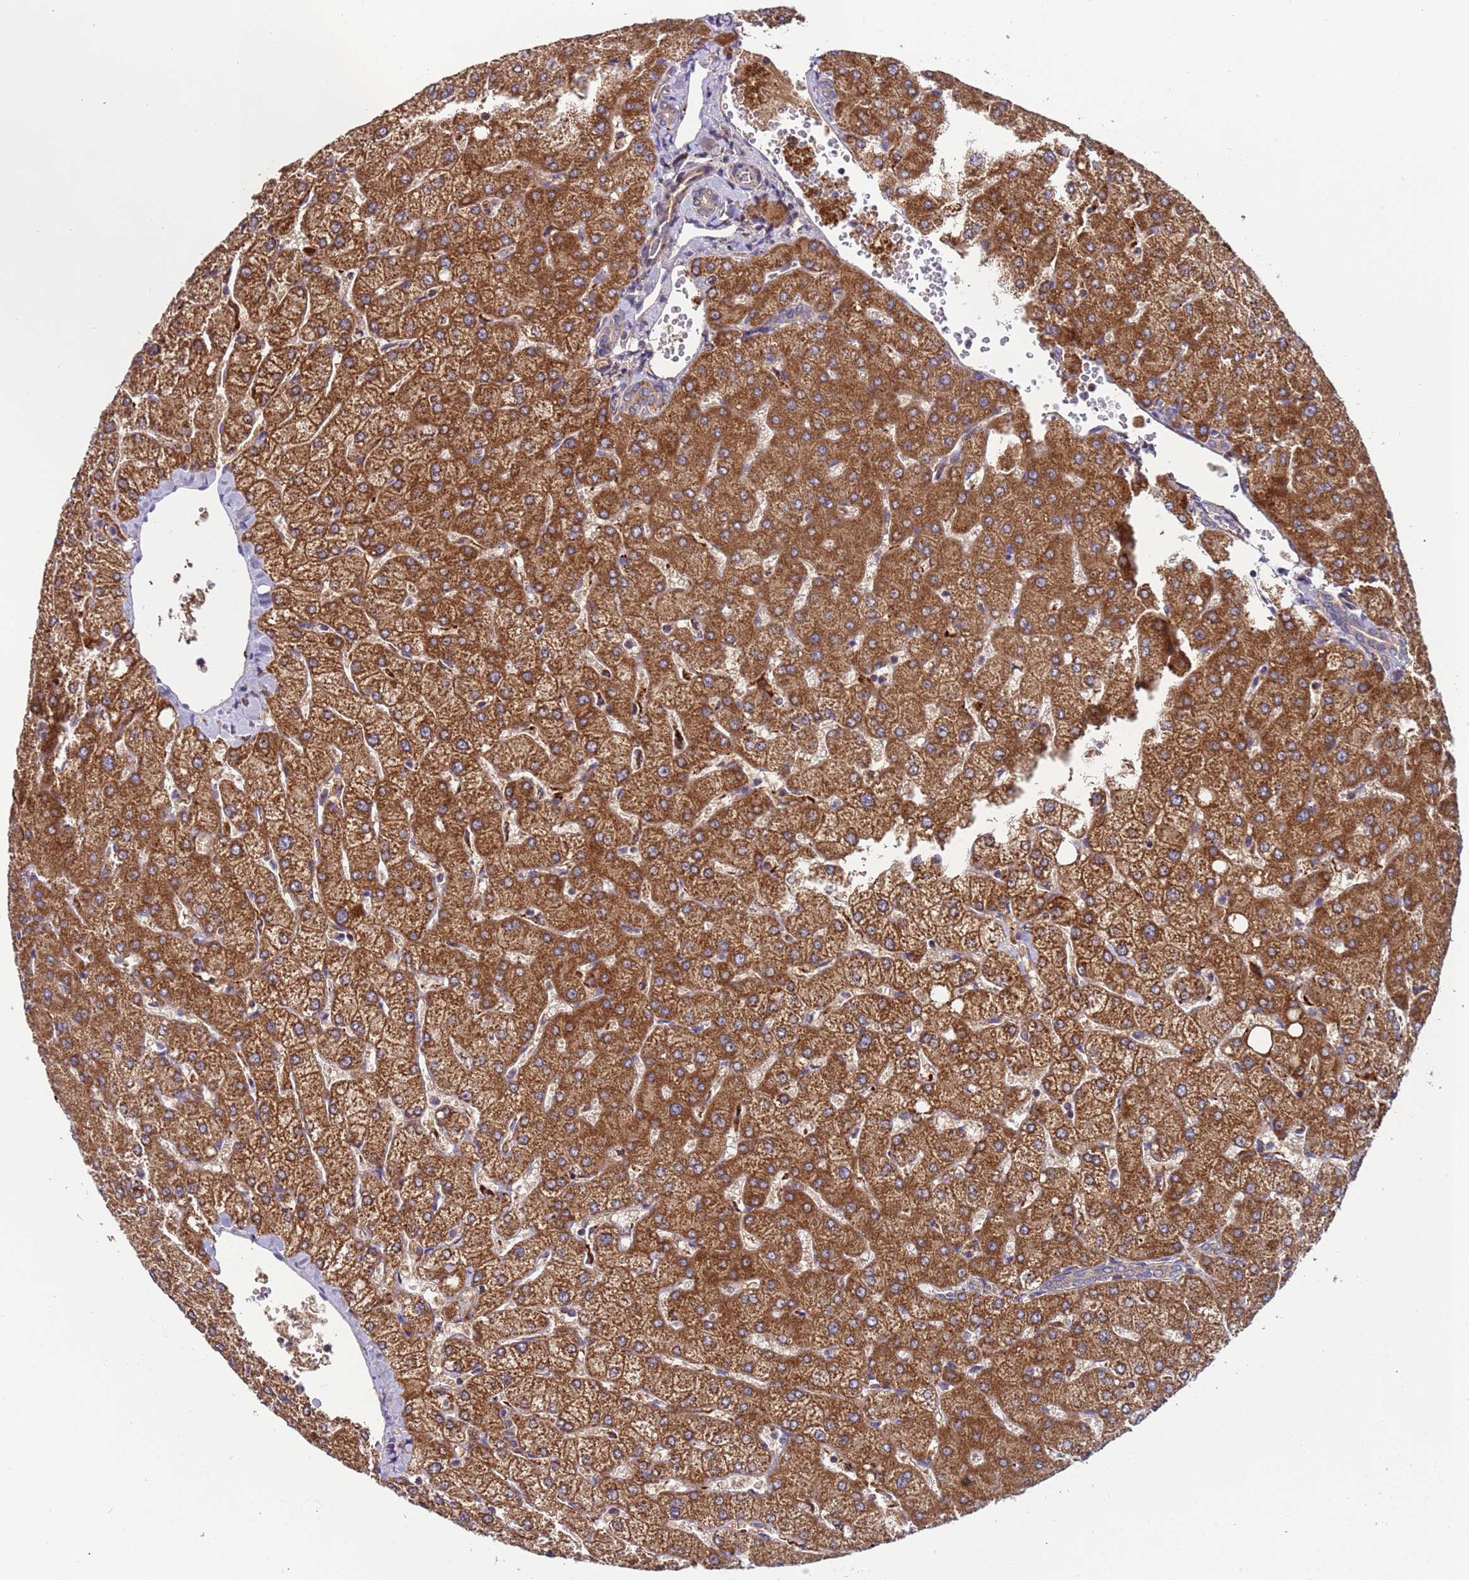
{"staining": {"intensity": "weak", "quantity": "<25%", "location": "cytoplasmic/membranous"}, "tissue": "liver", "cell_type": "Cholangiocytes", "image_type": "normal", "snomed": [{"axis": "morphology", "description": "Normal tissue, NOS"}, {"axis": "topography", "description": "Liver"}], "caption": "Immunohistochemistry (IHC) image of normal liver stained for a protein (brown), which shows no positivity in cholangiocytes. The staining was performed using DAB (3,3'-diaminobenzidine) to visualize the protein expression in brown, while the nuclei were stained in blue with hematoxylin (Magnification: 20x).", "gene": "TMEM126A", "patient": {"sex": "female", "age": 54}}